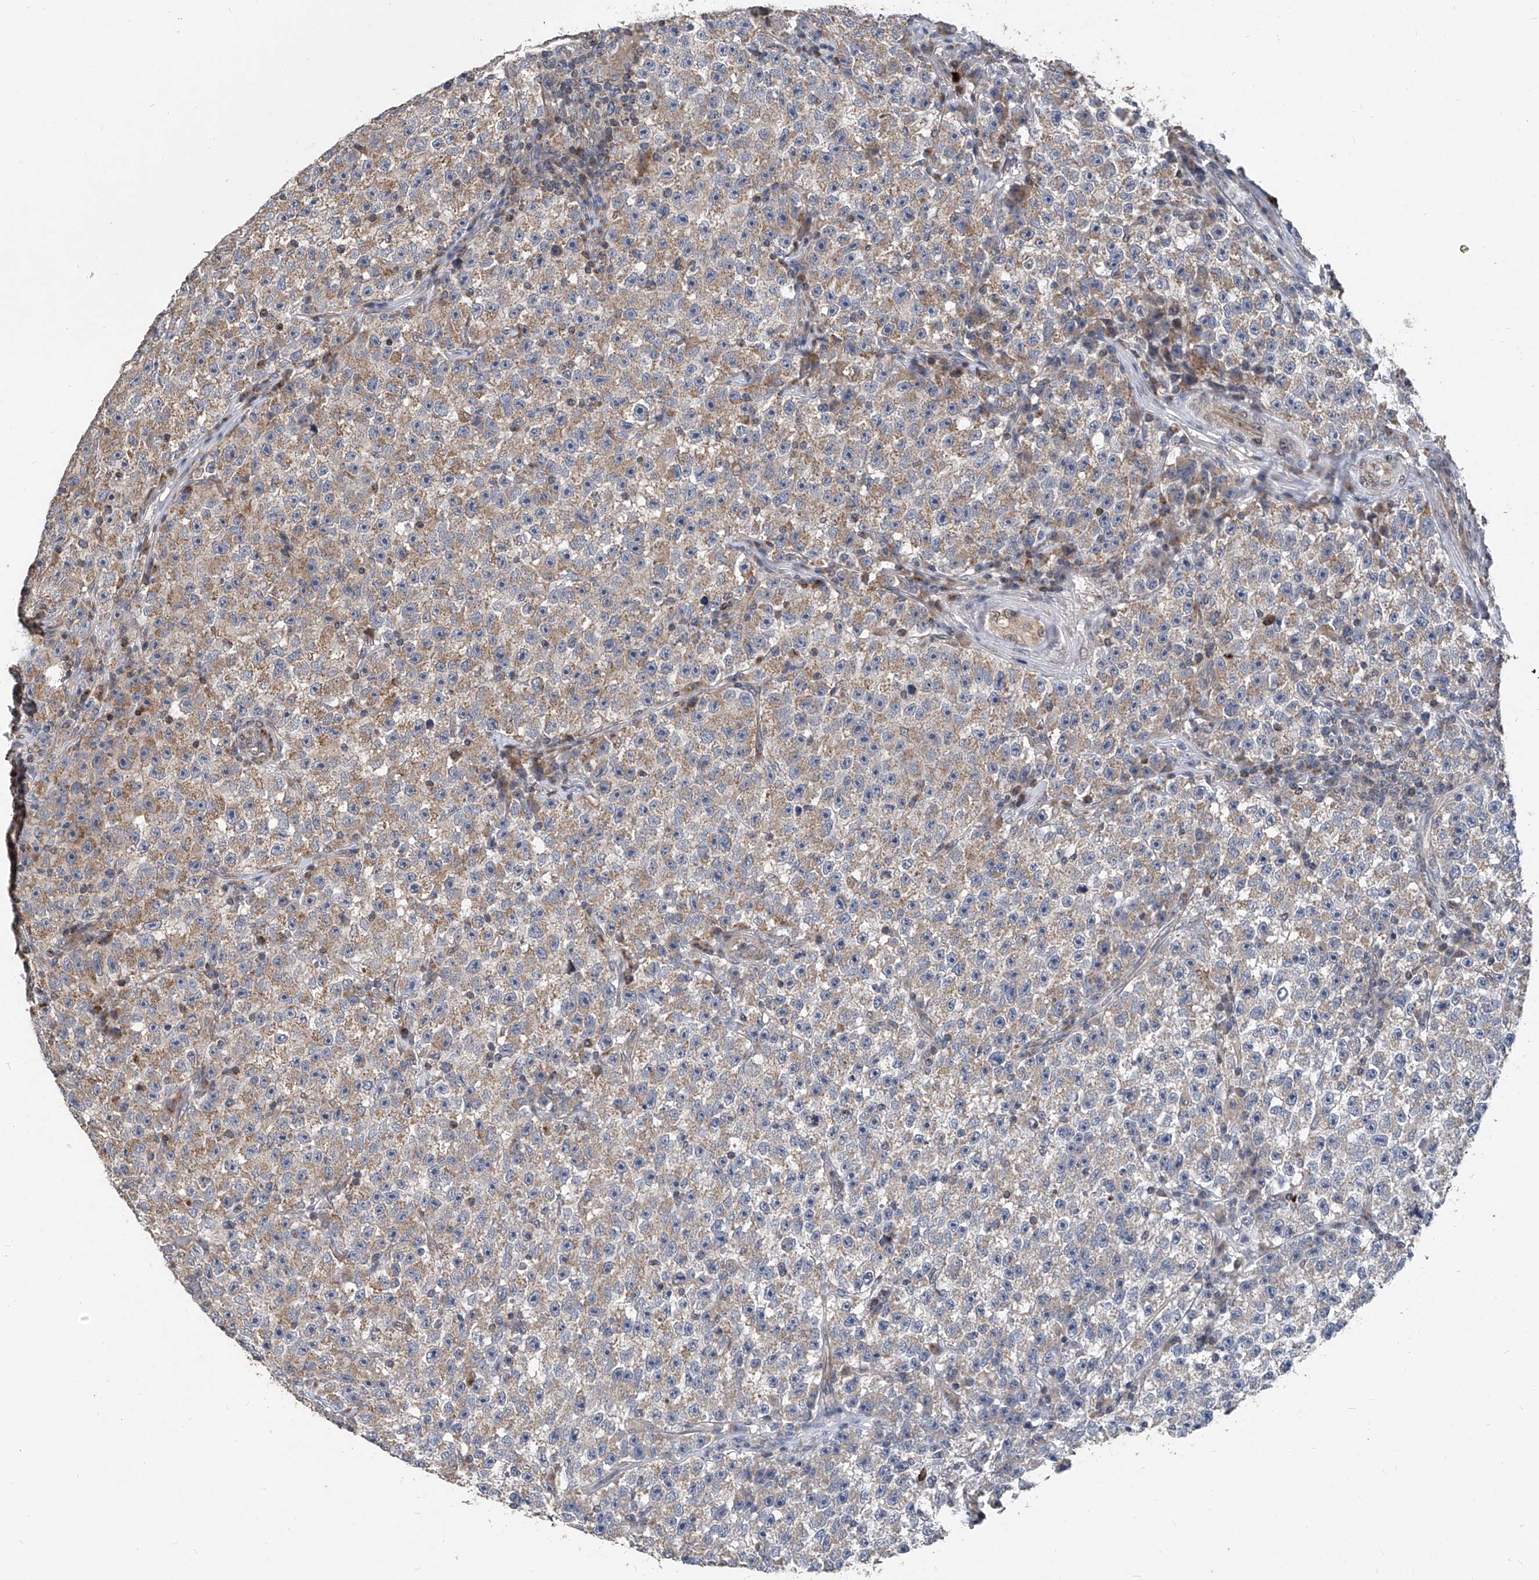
{"staining": {"intensity": "moderate", "quantity": "<25%", "location": "cytoplasmic/membranous"}, "tissue": "testis cancer", "cell_type": "Tumor cells", "image_type": "cancer", "snomed": [{"axis": "morphology", "description": "Seminoma, NOS"}, {"axis": "topography", "description": "Testis"}], "caption": "A brown stain shows moderate cytoplasmic/membranous expression of a protein in testis cancer (seminoma) tumor cells.", "gene": "BCKDHB", "patient": {"sex": "male", "age": 22}}